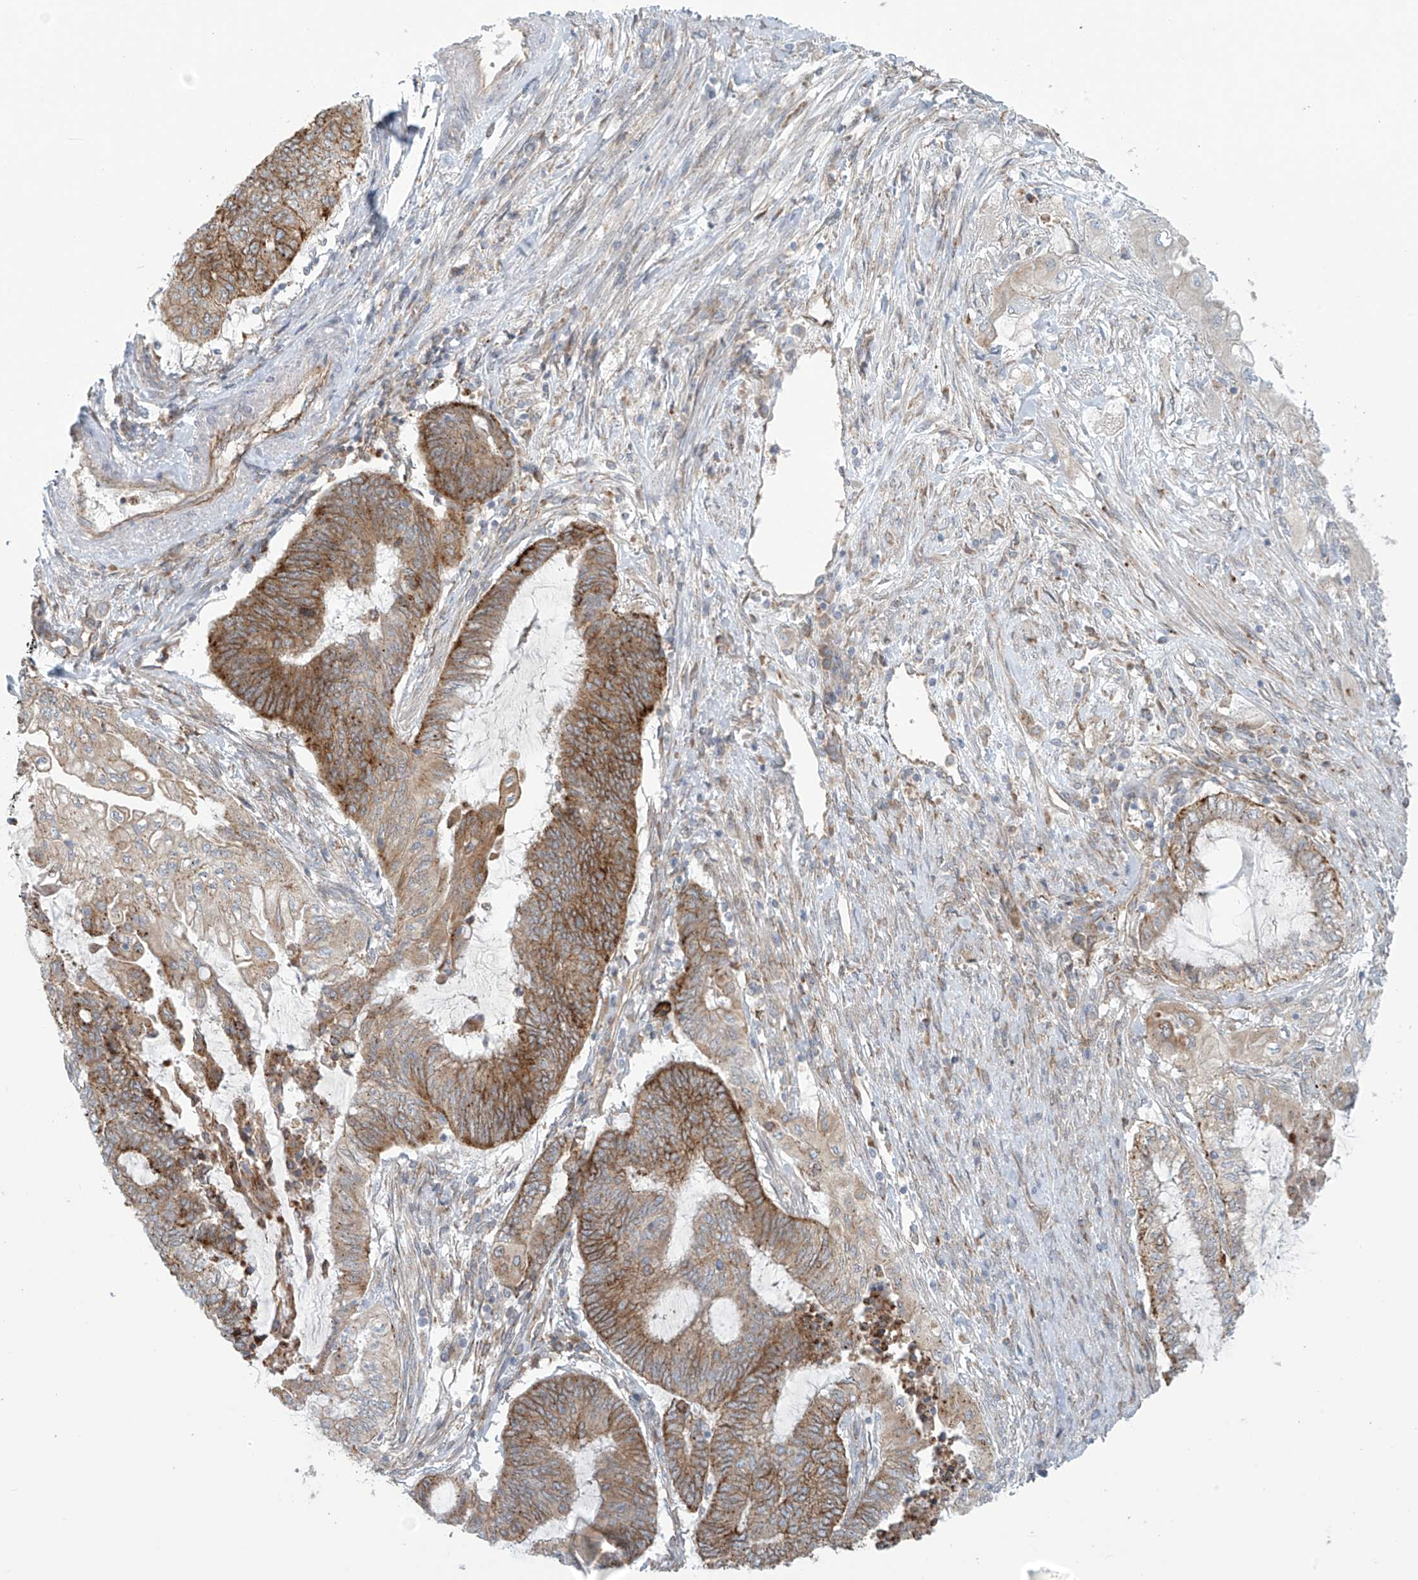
{"staining": {"intensity": "moderate", "quantity": "25%-75%", "location": "cytoplasmic/membranous"}, "tissue": "endometrial cancer", "cell_type": "Tumor cells", "image_type": "cancer", "snomed": [{"axis": "morphology", "description": "Adenocarcinoma, NOS"}, {"axis": "topography", "description": "Uterus"}, {"axis": "topography", "description": "Endometrium"}], "caption": "About 25%-75% of tumor cells in adenocarcinoma (endometrial) show moderate cytoplasmic/membranous protein positivity as visualized by brown immunohistochemical staining.", "gene": "LZTS3", "patient": {"sex": "female", "age": 70}}